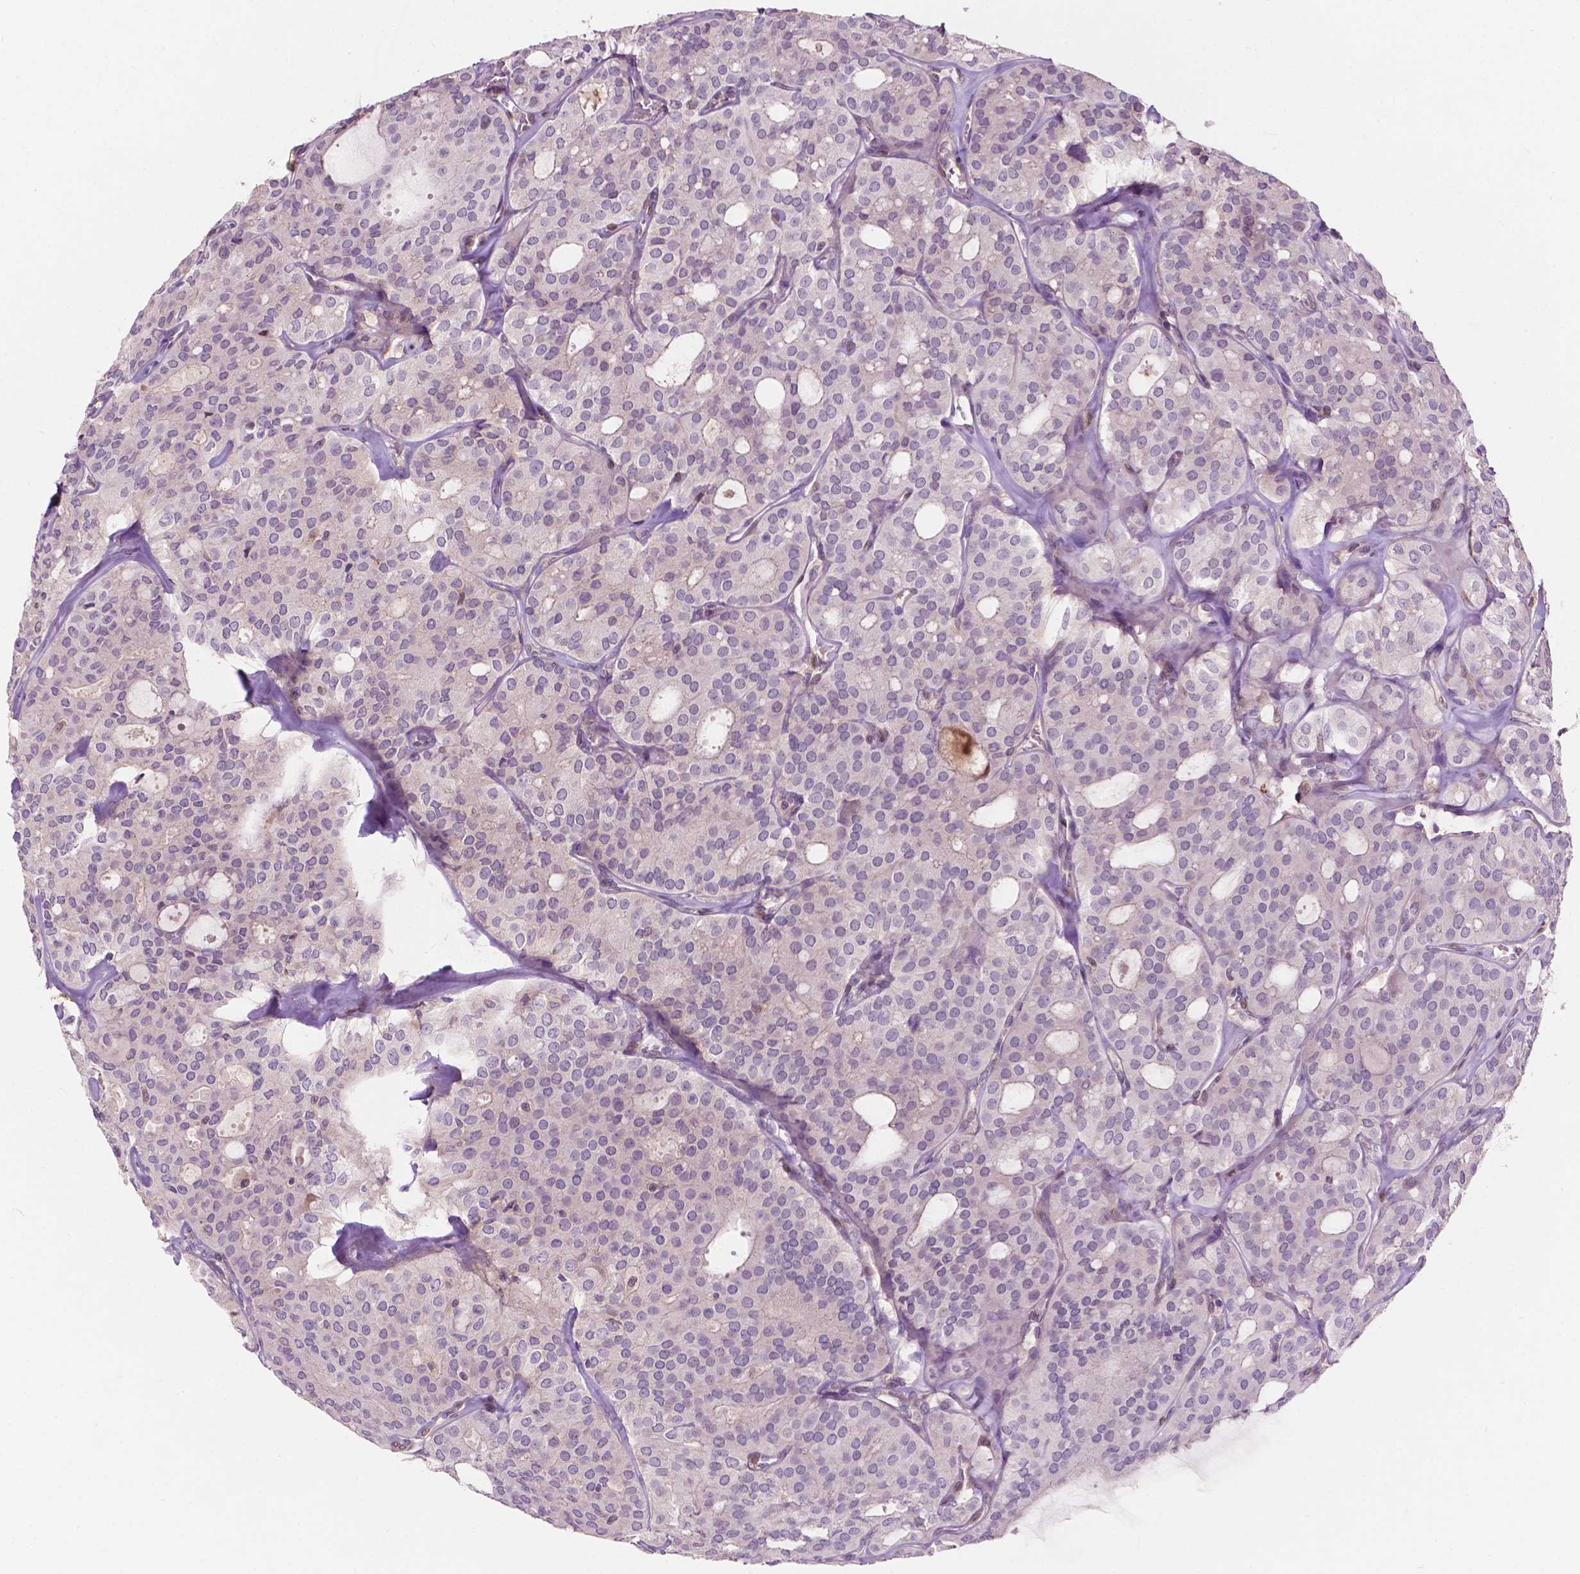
{"staining": {"intensity": "negative", "quantity": "none", "location": "none"}, "tissue": "thyroid cancer", "cell_type": "Tumor cells", "image_type": "cancer", "snomed": [{"axis": "morphology", "description": "Follicular adenoma carcinoma, NOS"}, {"axis": "topography", "description": "Thyroid gland"}], "caption": "Micrograph shows no significant protein staining in tumor cells of thyroid follicular adenoma carcinoma.", "gene": "GPR37", "patient": {"sex": "male", "age": 75}}